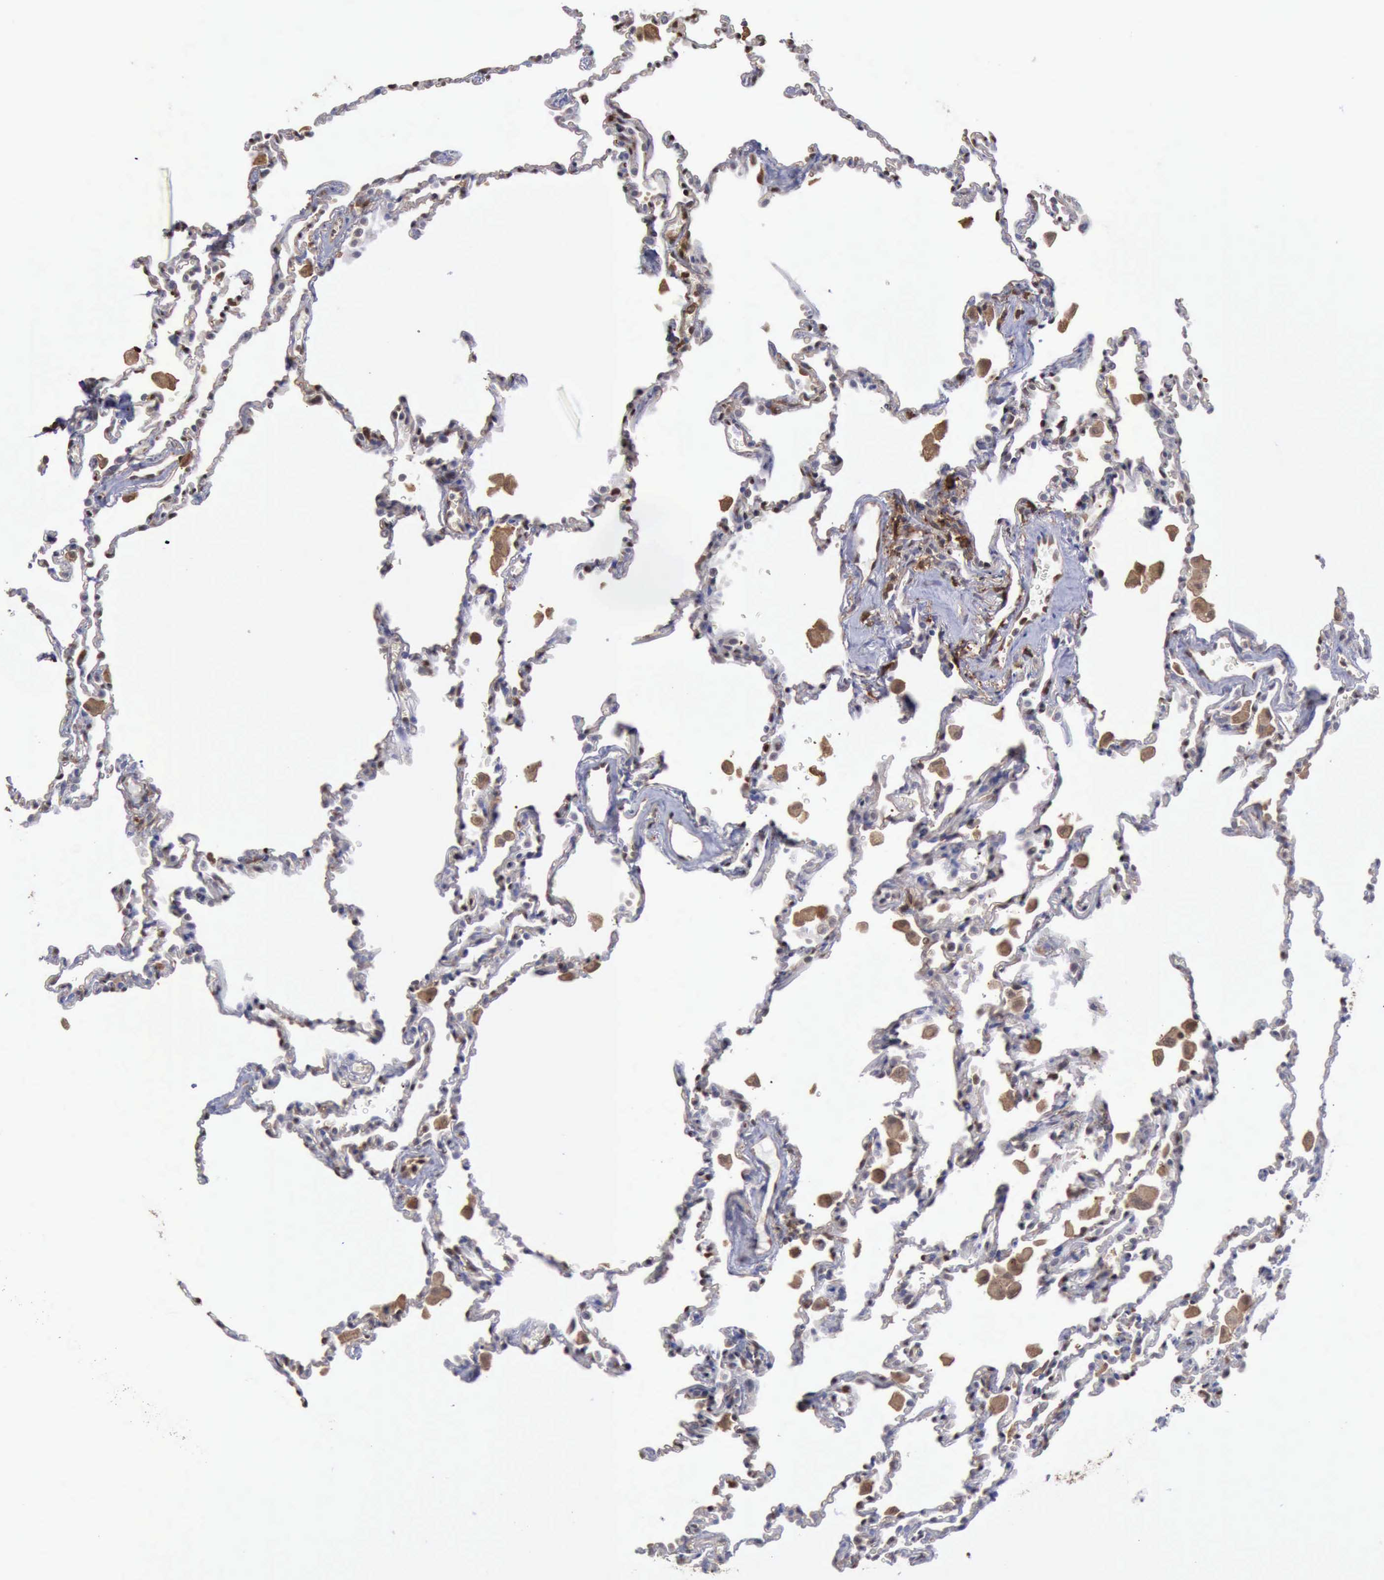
{"staining": {"intensity": "negative", "quantity": "none", "location": "none"}, "tissue": "lung", "cell_type": "Alveolar cells", "image_type": "normal", "snomed": [{"axis": "morphology", "description": "Normal tissue, NOS"}, {"axis": "topography", "description": "Lung"}], "caption": "An immunohistochemistry (IHC) photomicrograph of normal lung is shown. There is no staining in alveolar cells of lung.", "gene": "STAT1", "patient": {"sex": "male", "age": 59}}